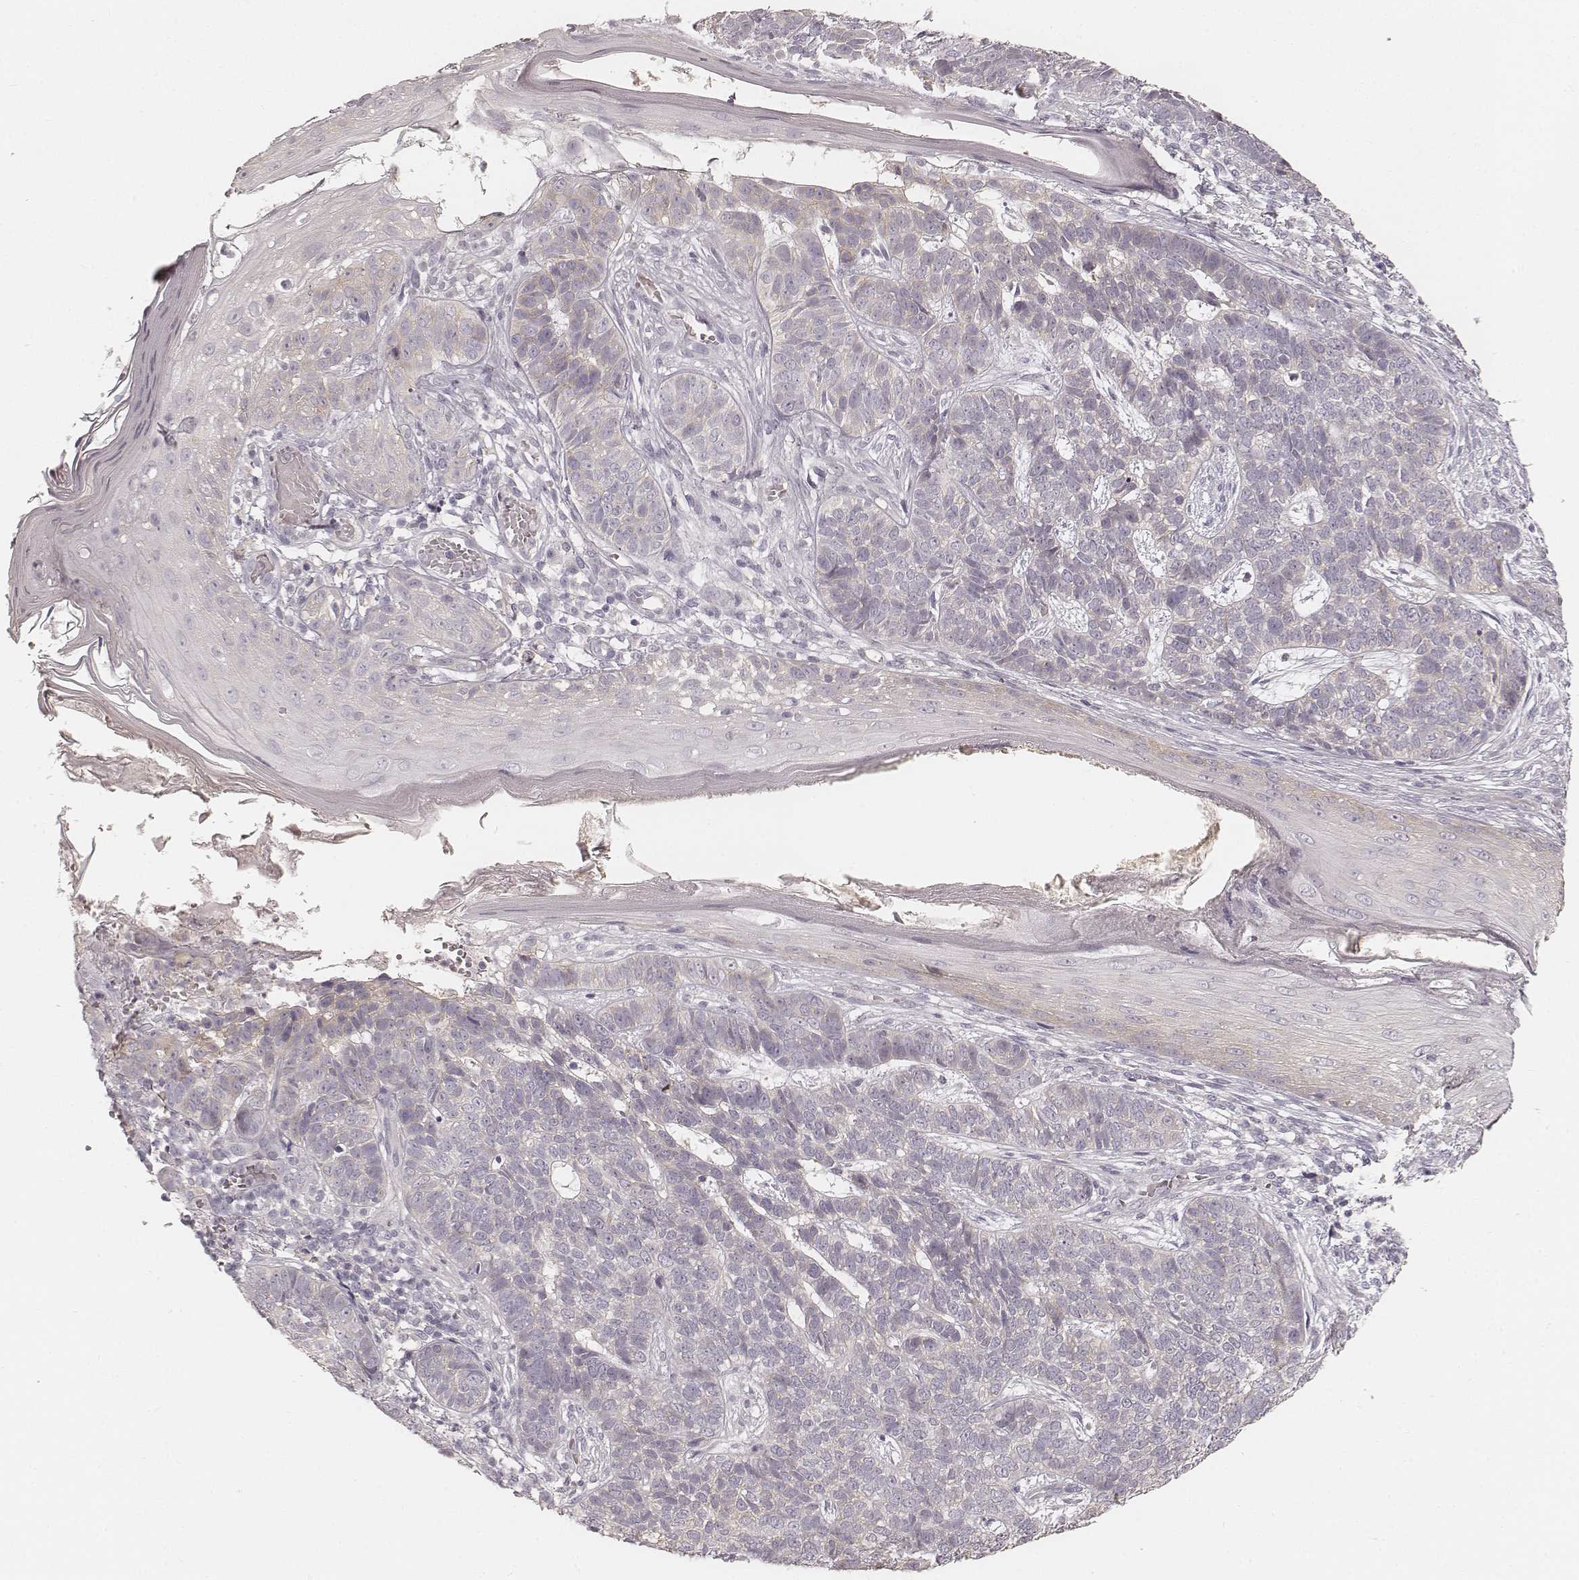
{"staining": {"intensity": "negative", "quantity": "none", "location": "none"}, "tissue": "skin cancer", "cell_type": "Tumor cells", "image_type": "cancer", "snomed": [{"axis": "morphology", "description": "Basal cell carcinoma"}, {"axis": "topography", "description": "Skin"}], "caption": "High magnification brightfield microscopy of skin basal cell carcinoma stained with DAB (3,3'-diaminobenzidine) (brown) and counterstained with hematoxylin (blue): tumor cells show no significant expression. The staining is performed using DAB (3,3'-diaminobenzidine) brown chromogen with nuclei counter-stained in using hematoxylin.", "gene": "FMNL2", "patient": {"sex": "female", "age": 69}}